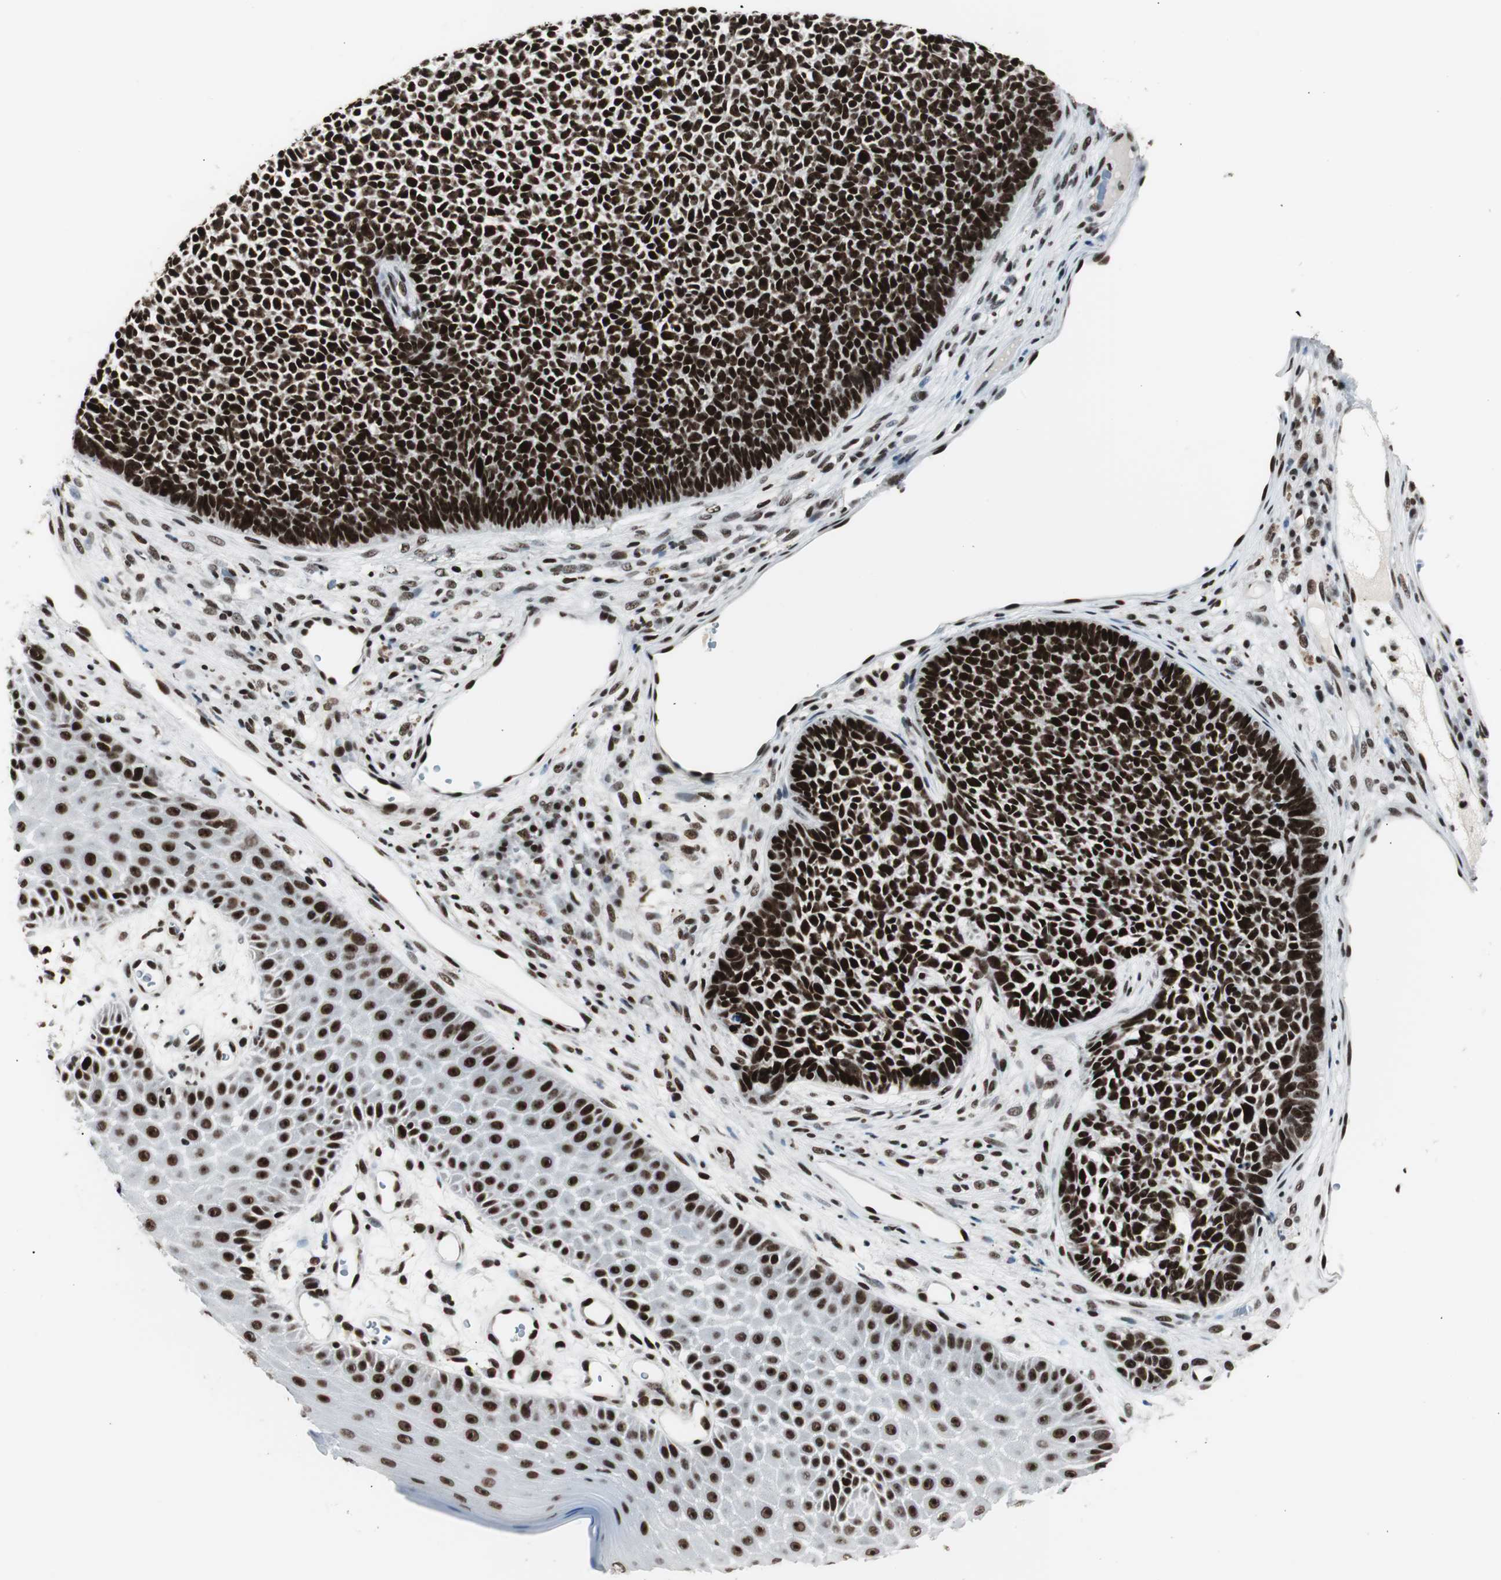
{"staining": {"intensity": "strong", "quantity": ">75%", "location": "nuclear"}, "tissue": "skin cancer", "cell_type": "Tumor cells", "image_type": "cancer", "snomed": [{"axis": "morphology", "description": "Basal cell carcinoma"}, {"axis": "topography", "description": "Skin"}], "caption": "Protein staining of basal cell carcinoma (skin) tissue displays strong nuclear staining in about >75% of tumor cells.", "gene": "XRCC1", "patient": {"sex": "female", "age": 84}}